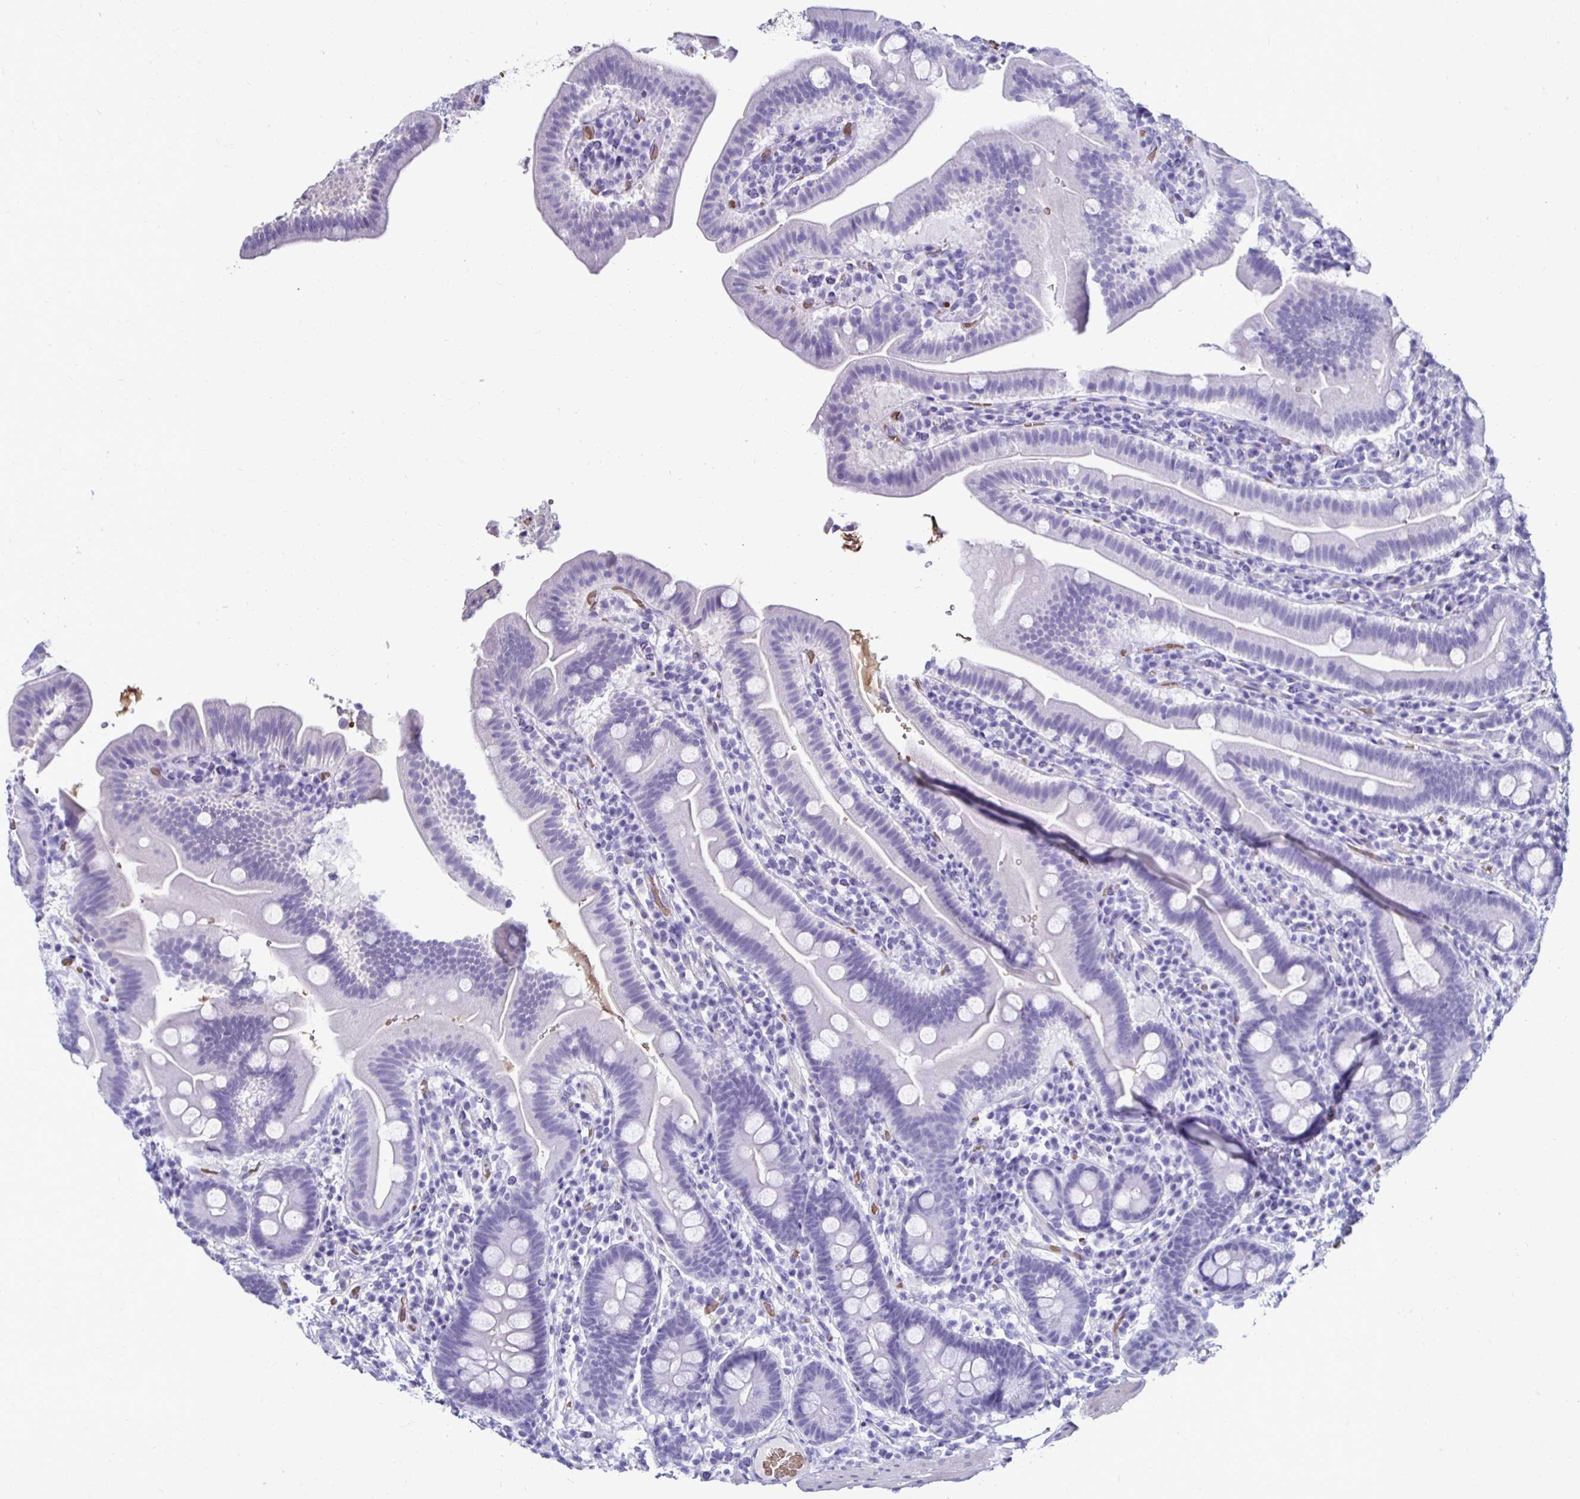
{"staining": {"intensity": "negative", "quantity": "none", "location": "none"}, "tissue": "small intestine", "cell_type": "Glandular cells", "image_type": "normal", "snomed": [{"axis": "morphology", "description": "Normal tissue, NOS"}, {"axis": "topography", "description": "Small intestine"}], "caption": "This is a image of immunohistochemistry (IHC) staining of unremarkable small intestine, which shows no staining in glandular cells.", "gene": "RHBDL3", "patient": {"sex": "male", "age": 26}}